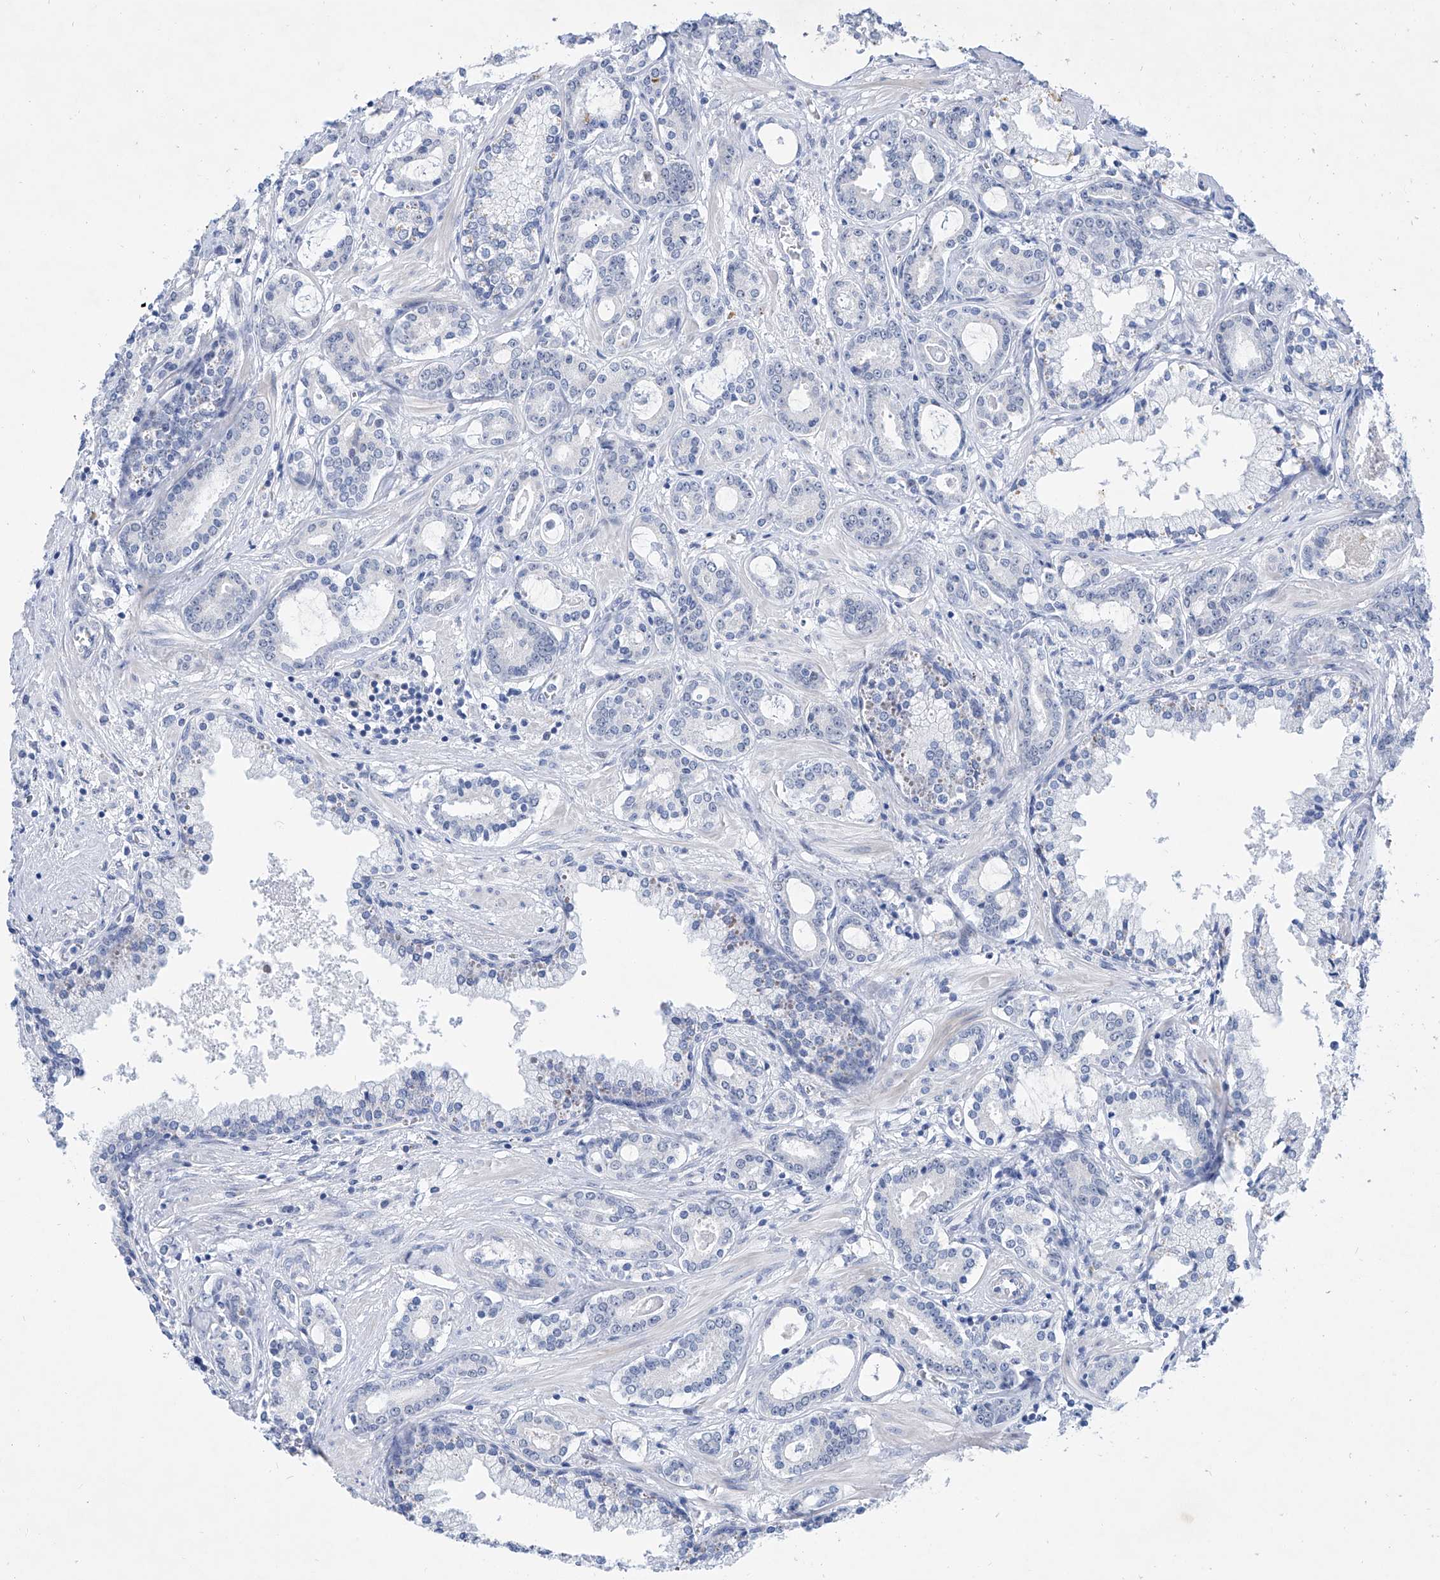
{"staining": {"intensity": "negative", "quantity": "none", "location": "none"}, "tissue": "prostate cancer", "cell_type": "Tumor cells", "image_type": "cancer", "snomed": [{"axis": "morphology", "description": "Adenocarcinoma, High grade"}, {"axis": "topography", "description": "Prostate"}], "caption": "The histopathology image shows no significant expression in tumor cells of prostate cancer.", "gene": "BPTF", "patient": {"sex": "male", "age": 58}}